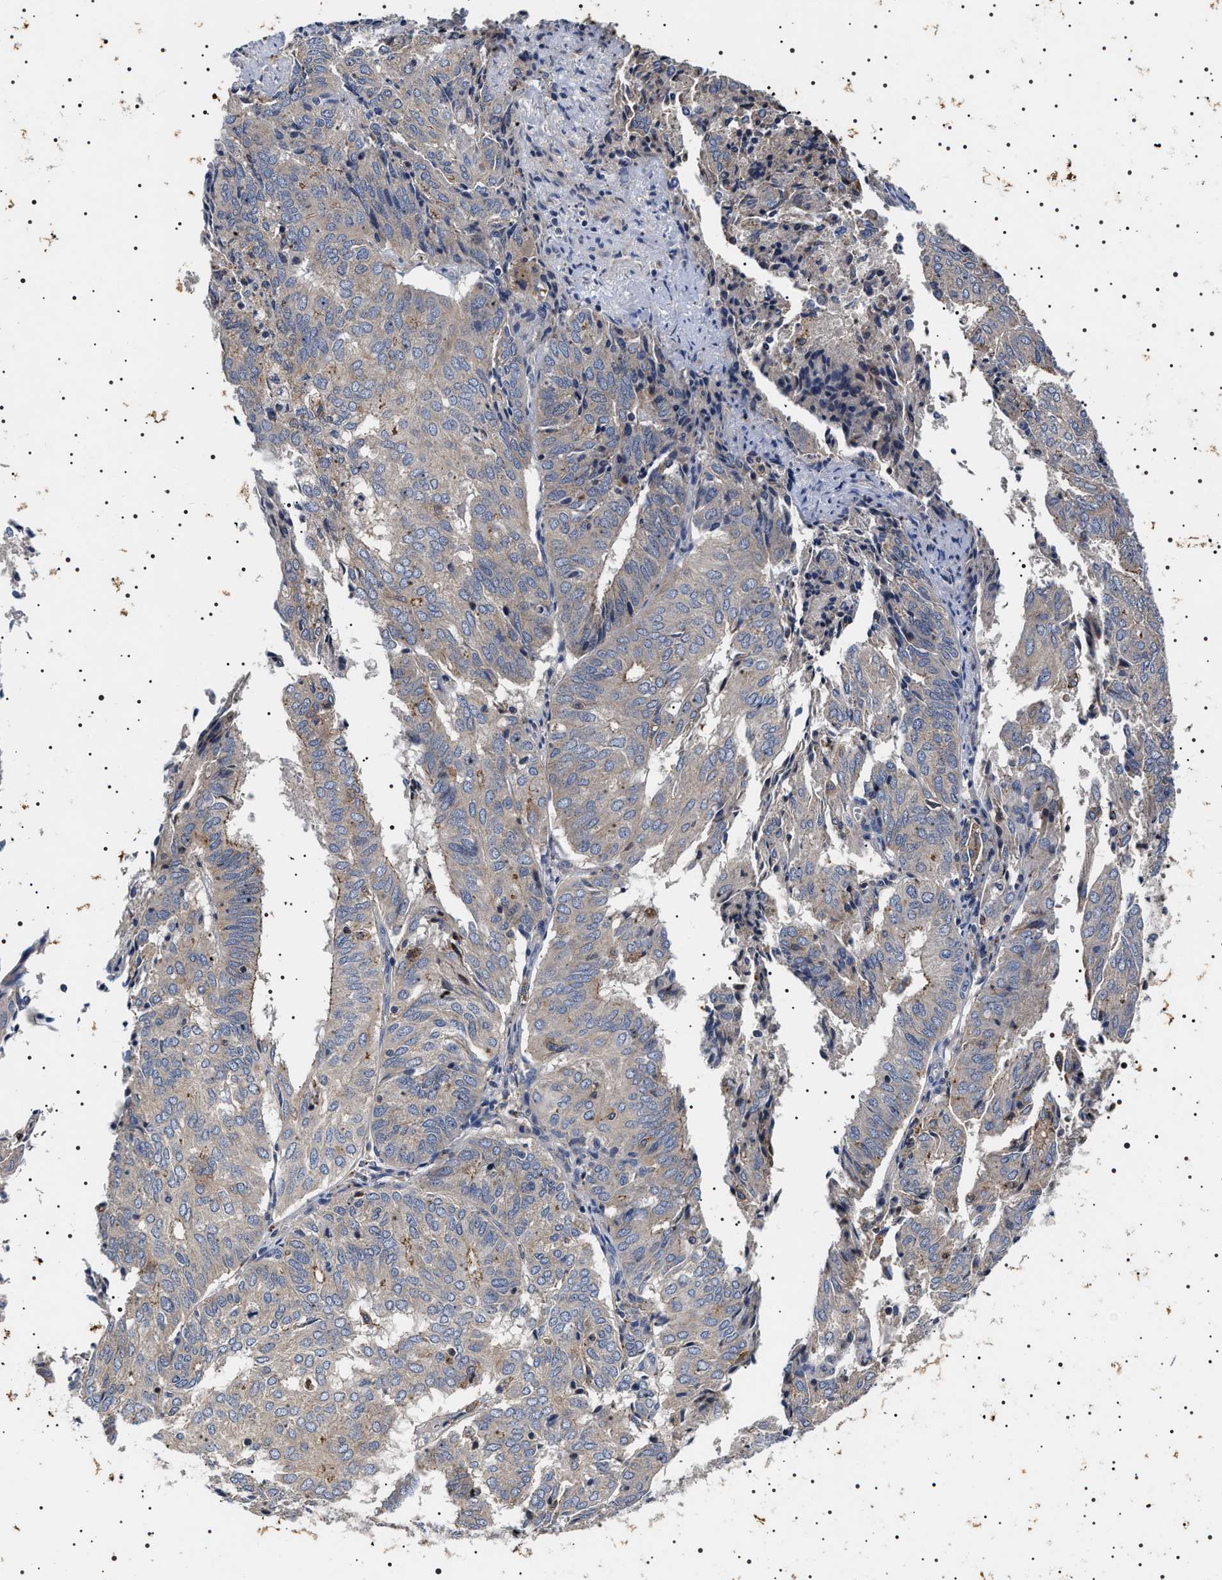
{"staining": {"intensity": "weak", "quantity": "<25%", "location": "cytoplasmic/membranous"}, "tissue": "endometrial cancer", "cell_type": "Tumor cells", "image_type": "cancer", "snomed": [{"axis": "morphology", "description": "Adenocarcinoma, NOS"}, {"axis": "topography", "description": "Uterus"}], "caption": "Tumor cells are negative for brown protein staining in endometrial cancer.", "gene": "SLC4A7", "patient": {"sex": "female", "age": 60}}